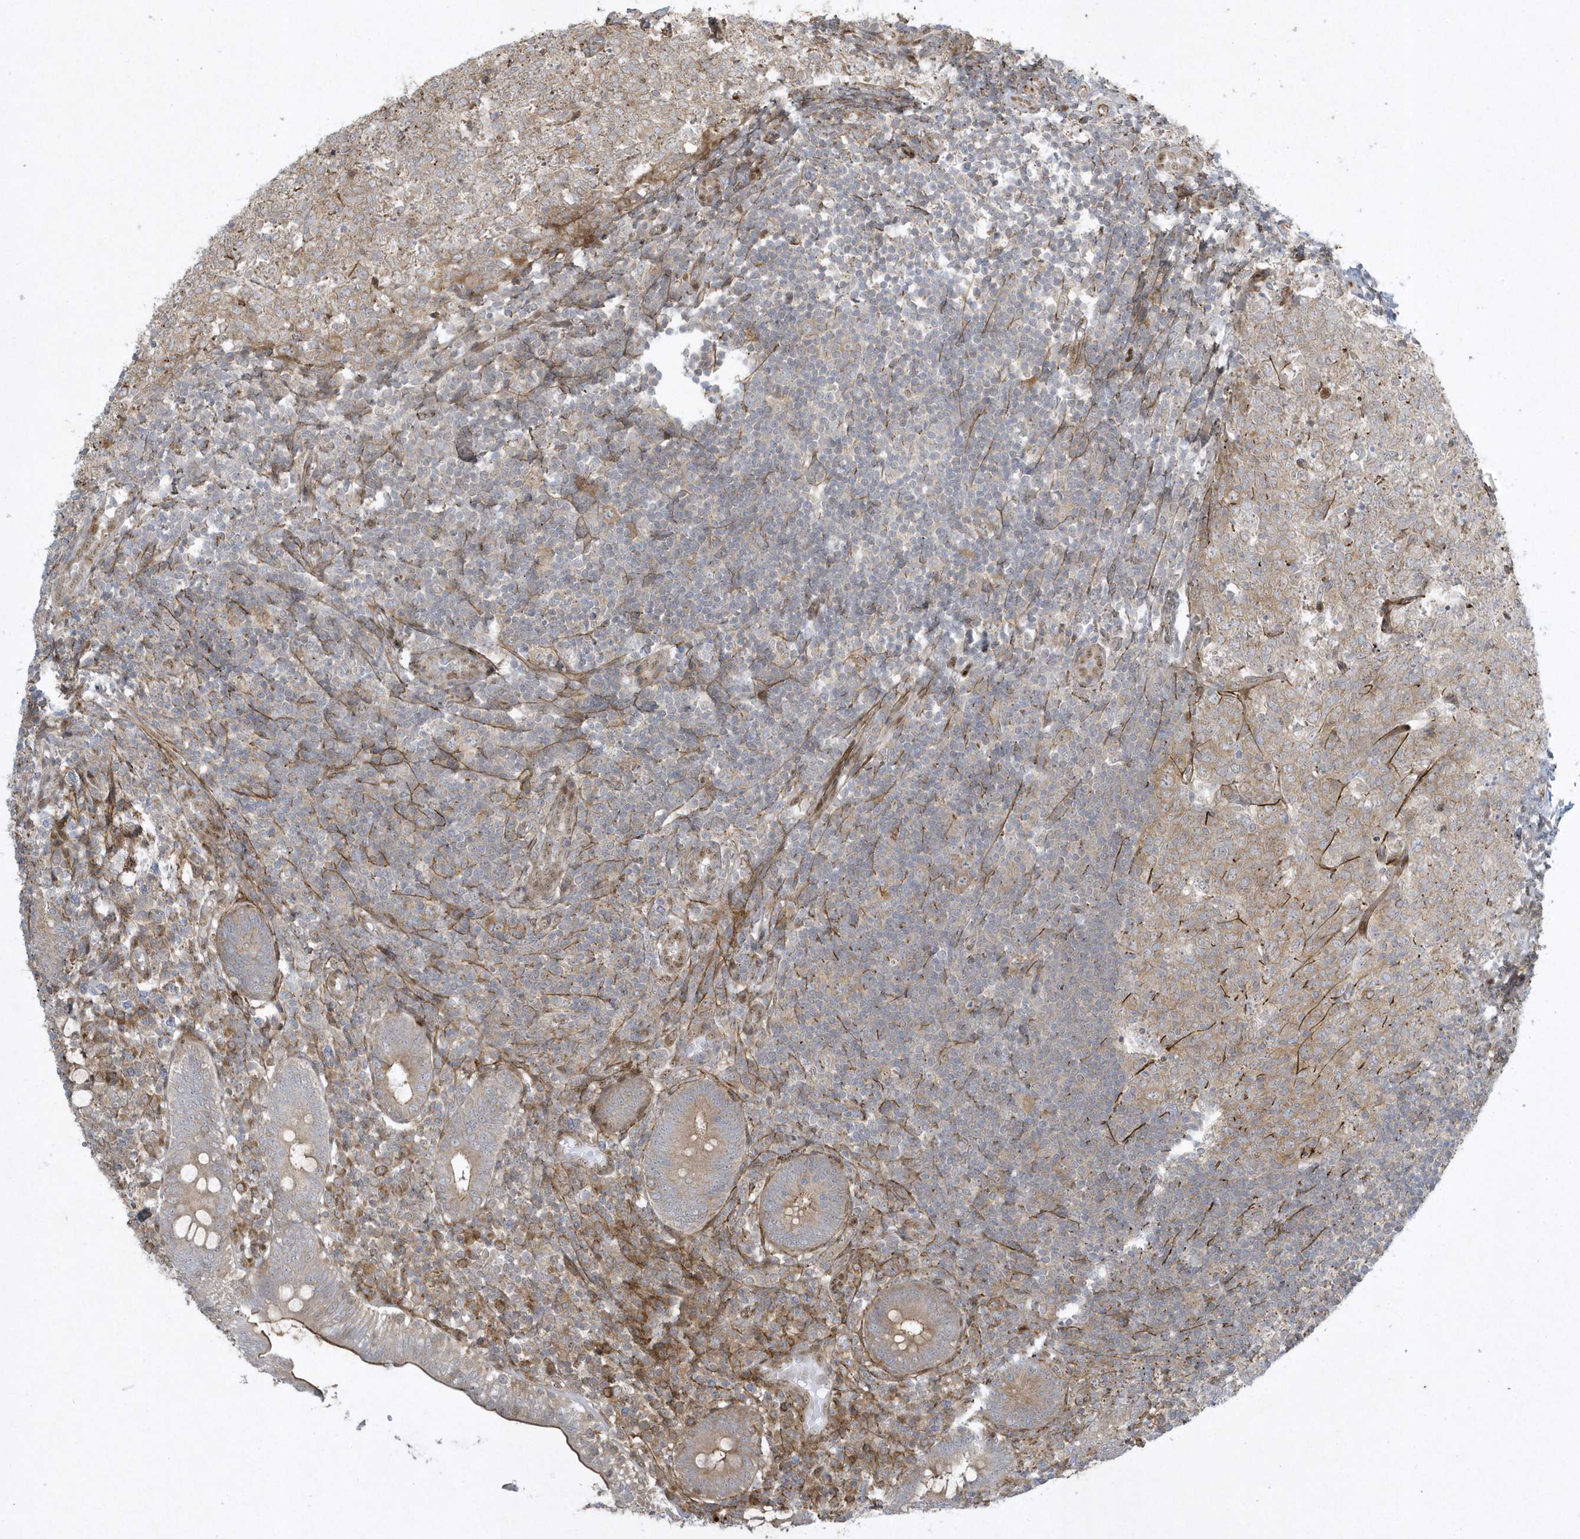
{"staining": {"intensity": "weak", "quantity": ">75%", "location": "cytoplasmic/membranous"}, "tissue": "appendix", "cell_type": "Glandular cells", "image_type": "normal", "snomed": [{"axis": "morphology", "description": "Normal tissue, NOS"}, {"axis": "topography", "description": "Appendix"}], "caption": "Appendix stained with immunohistochemistry (IHC) demonstrates weak cytoplasmic/membranous expression in approximately >75% of glandular cells.", "gene": "MASP2", "patient": {"sex": "male", "age": 14}}